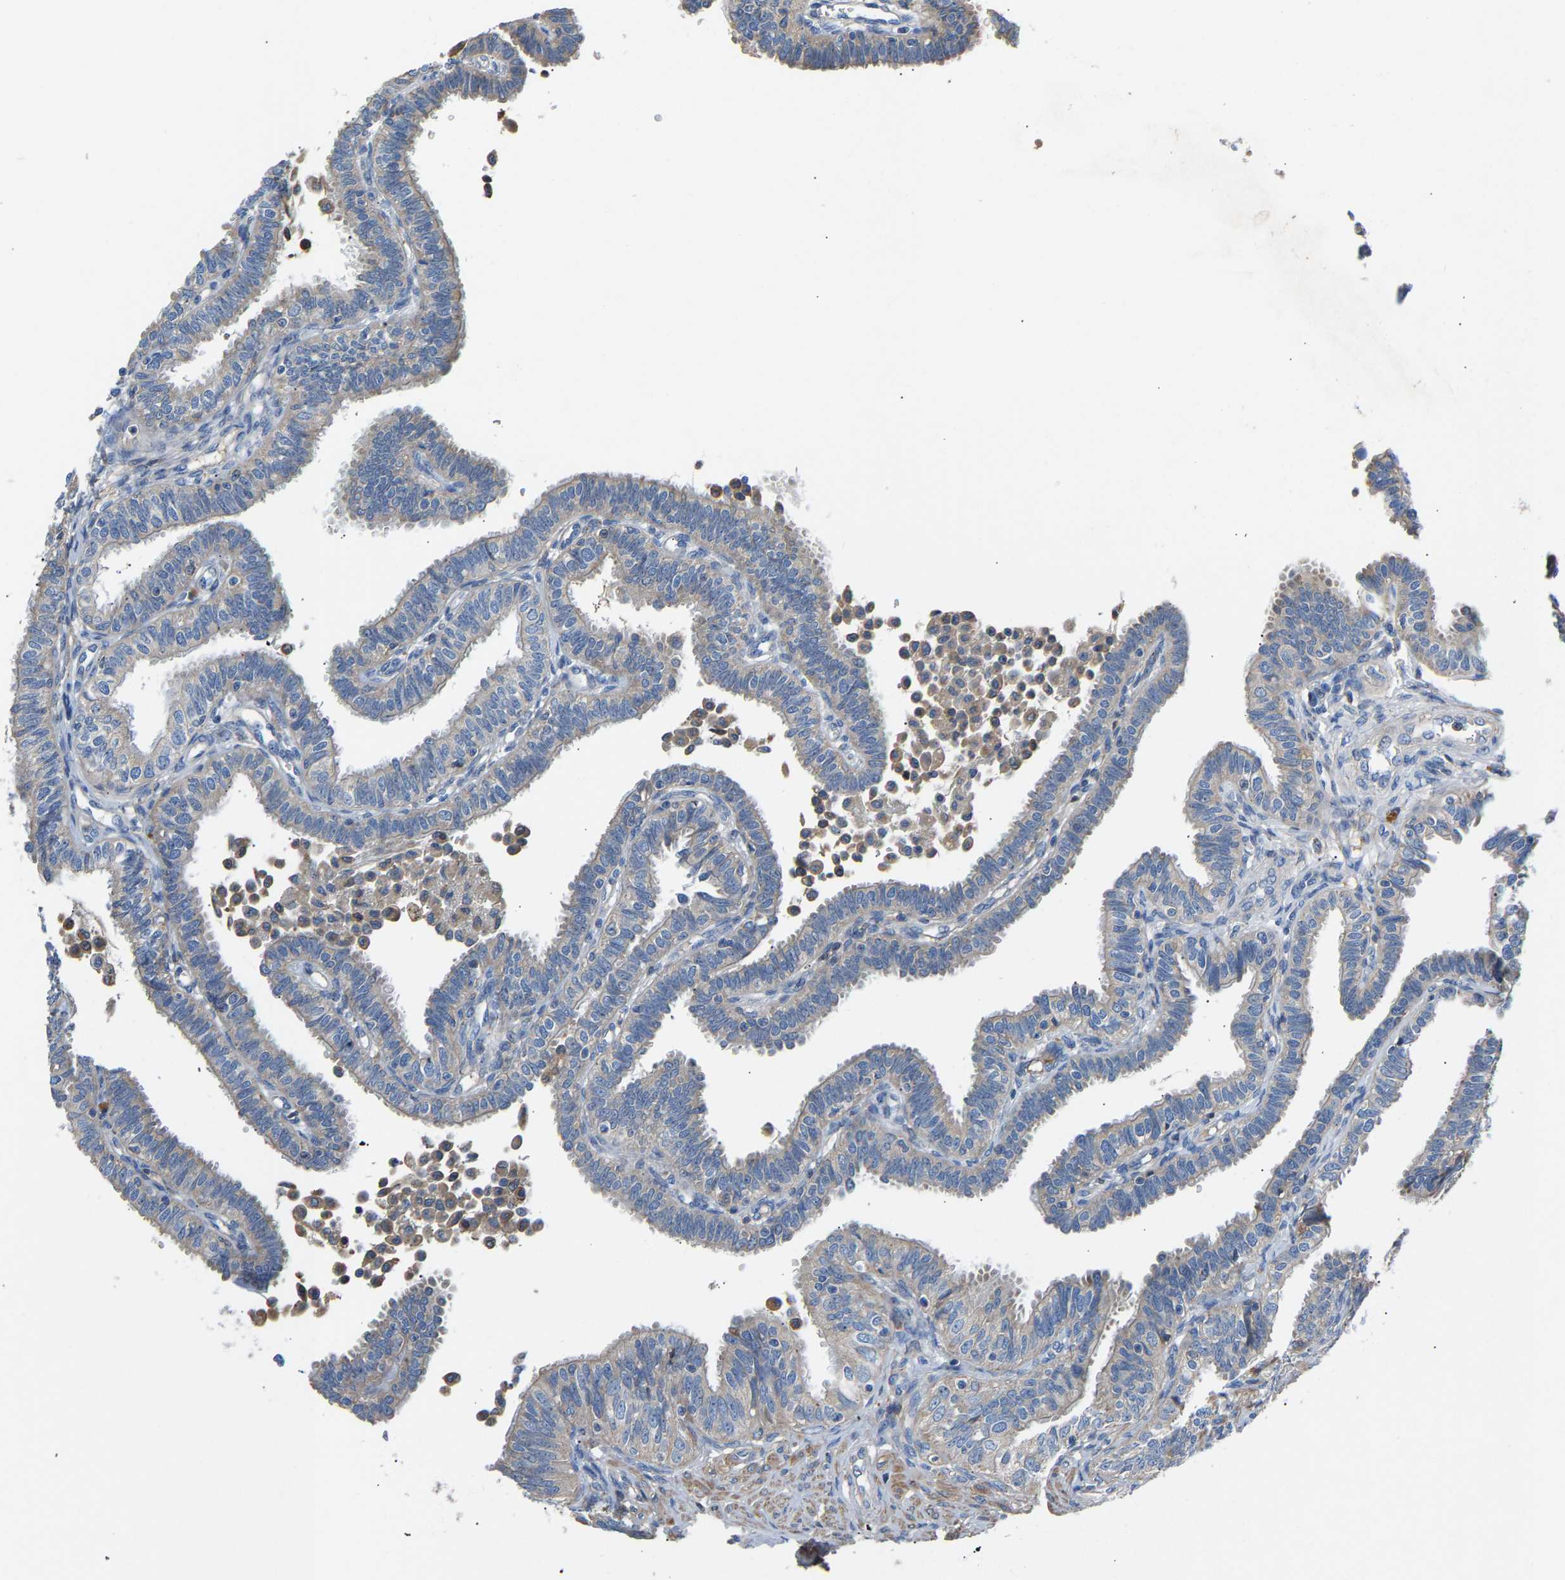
{"staining": {"intensity": "negative", "quantity": "none", "location": "none"}, "tissue": "fallopian tube", "cell_type": "Glandular cells", "image_type": "normal", "snomed": [{"axis": "morphology", "description": "Normal tissue, NOS"}, {"axis": "topography", "description": "Fallopian tube"}, {"axis": "topography", "description": "Placenta"}], "caption": "Fallopian tube stained for a protein using immunohistochemistry (IHC) displays no expression glandular cells.", "gene": "CCDC171", "patient": {"sex": "female", "age": 34}}